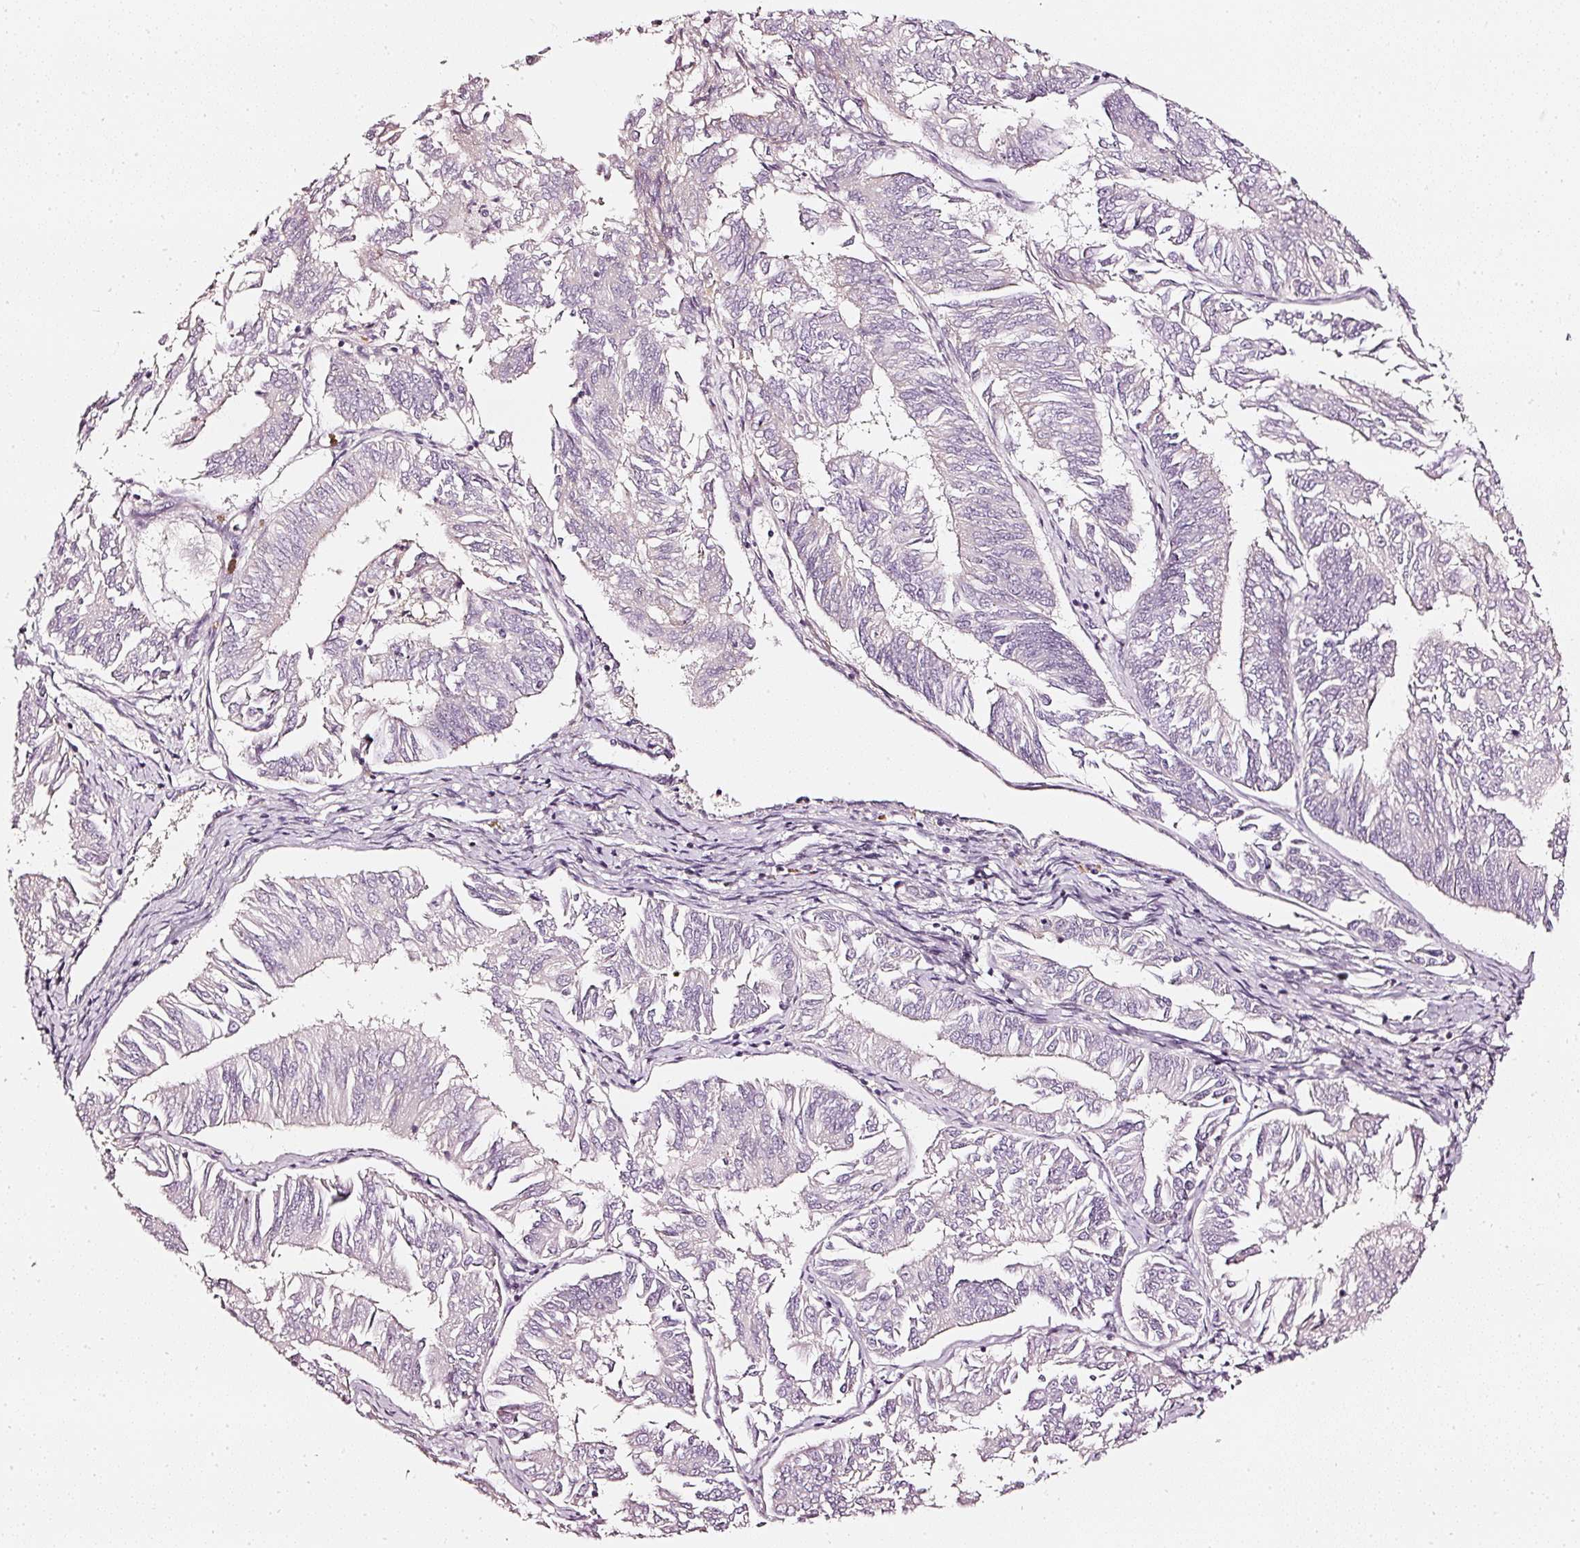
{"staining": {"intensity": "negative", "quantity": "none", "location": "none"}, "tissue": "endometrial cancer", "cell_type": "Tumor cells", "image_type": "cancer", "snomed": [{"axis": "morphology", "description": "Adenocarcinoma, NOS"}, {"axis": "topography", "description": "Endometrium"}], "caption": "Protein analysis of endometrial adenocarcinoma demonstrates no significant positivity in tumor cells. The staining was performed using DAB (3,3'-diaminobenzidine) to visualize the protein expression in brown, while the nuclei were stained in blue with hematoxylin (Magnification: 20x).", "gene": "CNP", "patient": {"sex": "female", "age": 58}}